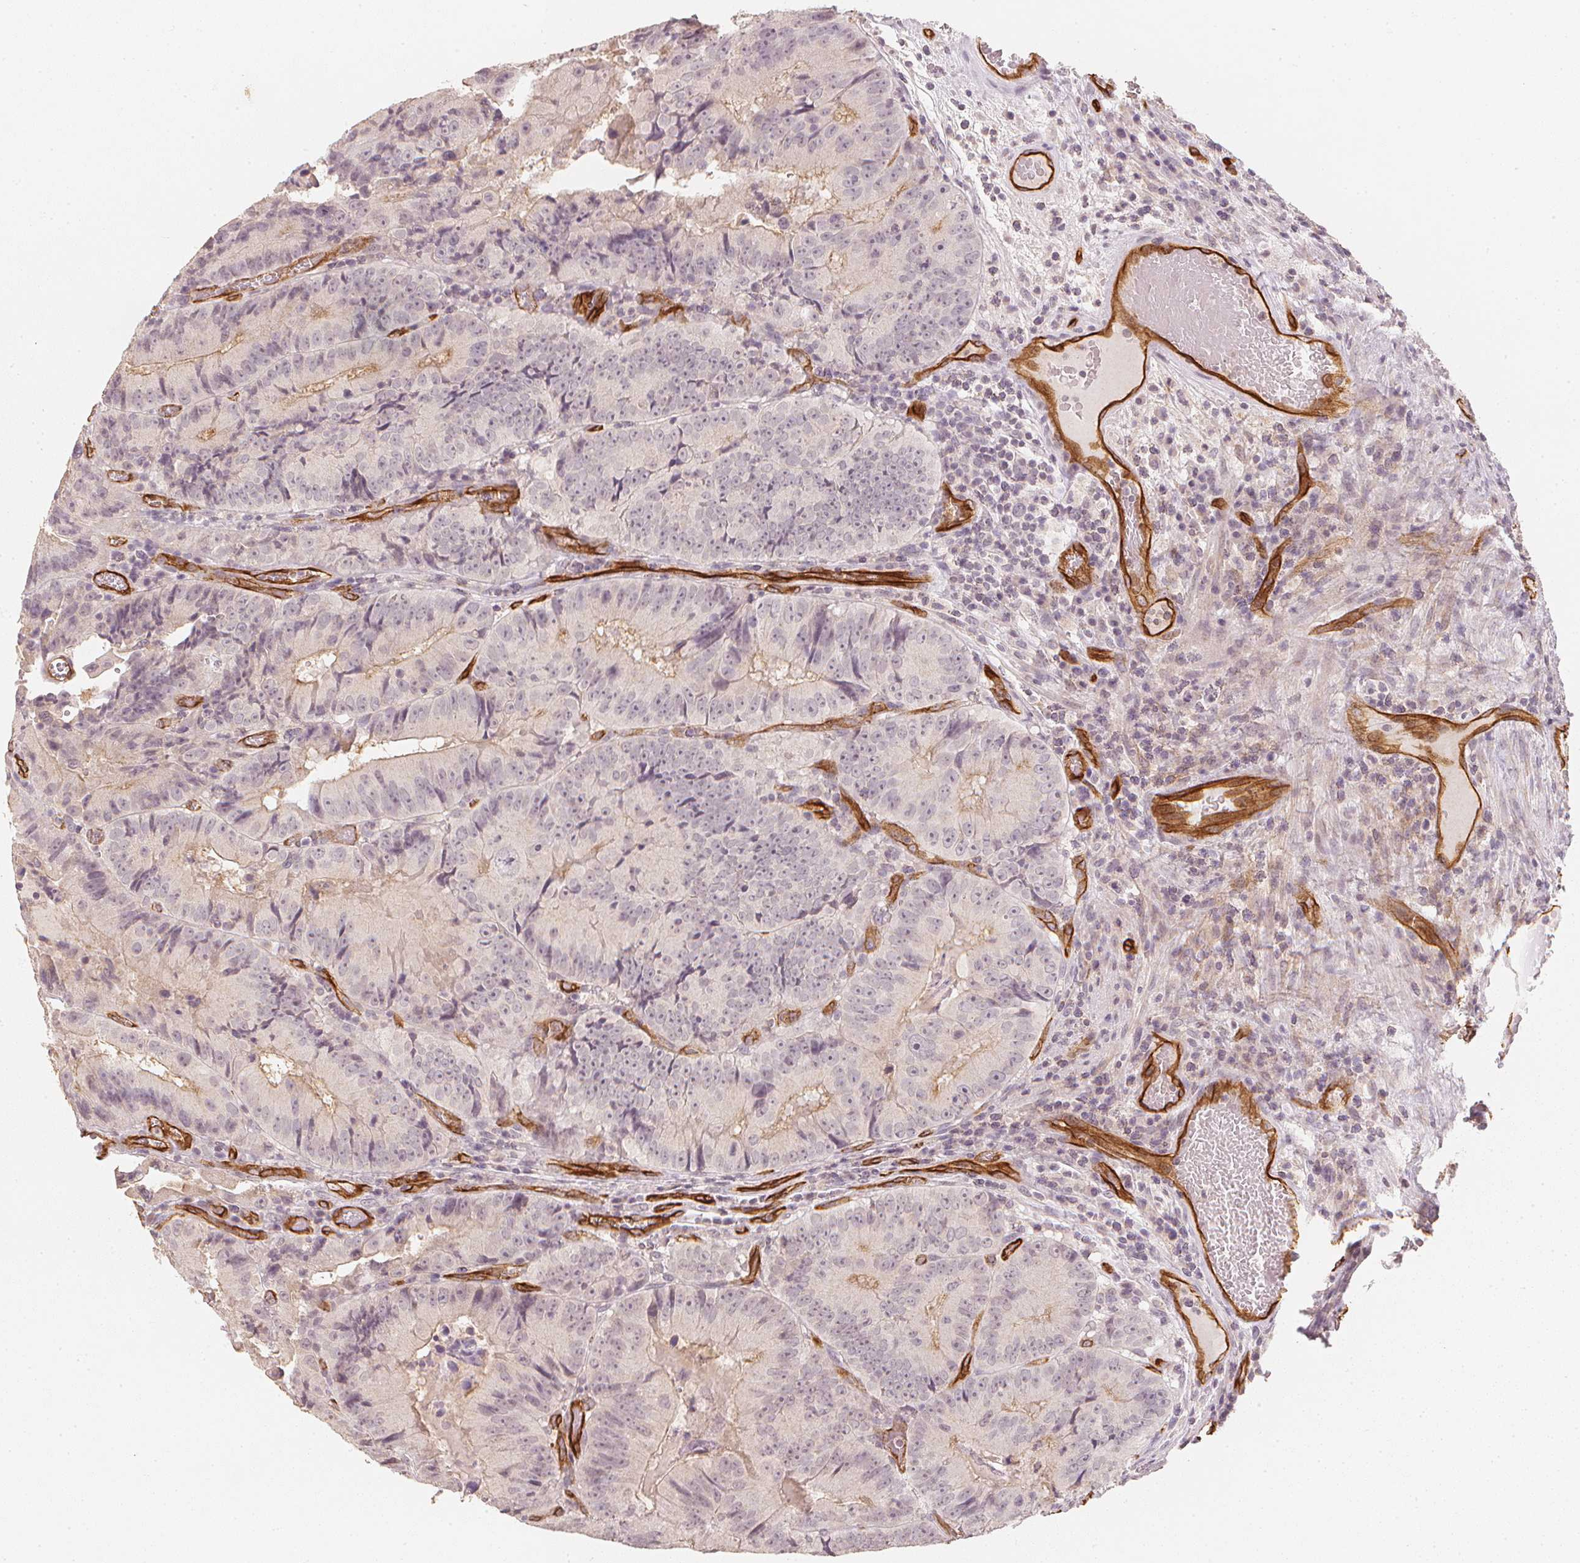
{"staining": {"intensity": "negative", "quantity": "none", "location": "none"}, "tissue": "colorectal cancer", "cell_type": "Tumor cells", "image_type": "cancer", "snomed": [{"axis": "morphology", "description": "Adenocarcinoma, NOS"}, {"axis": "topography", "description": "Colon"}], "caption": "DAB immunohistochemical staining of colorectal cancer (adenocarcinoma) exhibits no significant positivity in tumor cells.", "gene": "CIB1", "patient": {"sex": "female", "age": 86}}